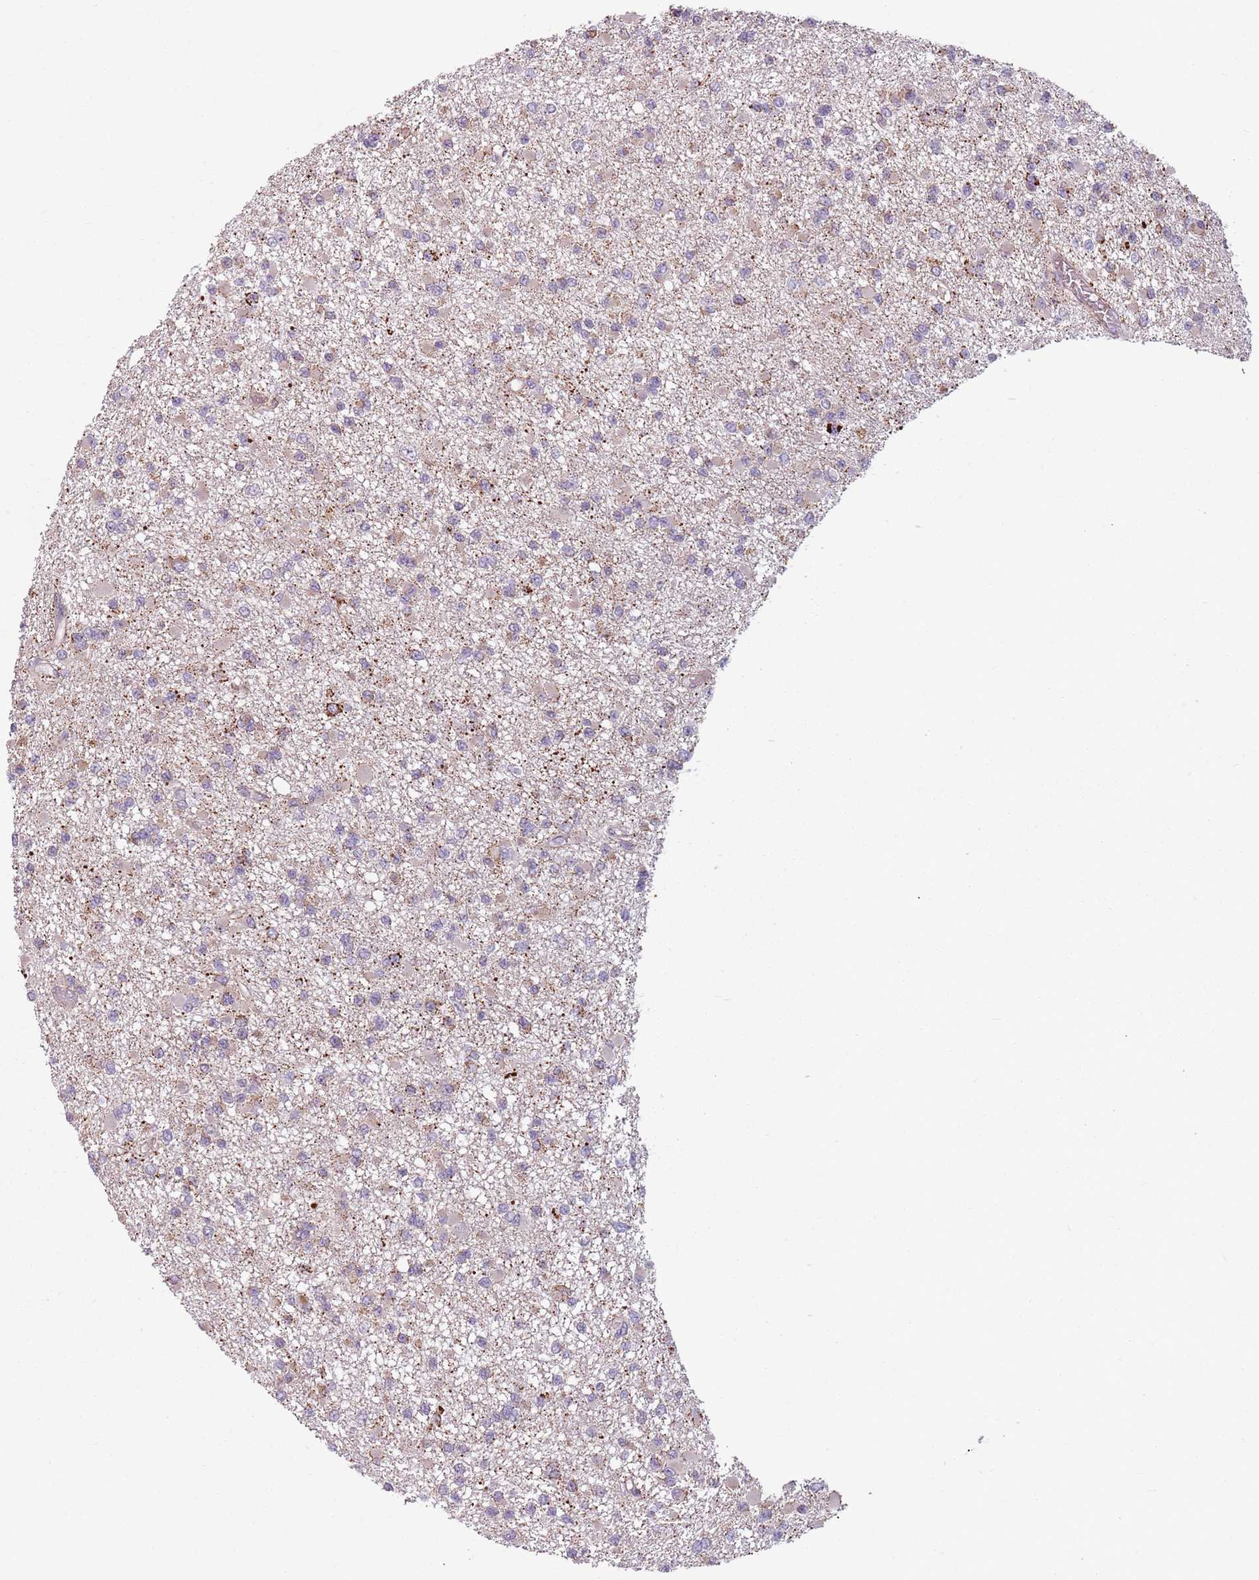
{"staining": {"intensity": "weak", "quantity": "<25%", "location": "cytoplasmic/membranous"}, "tissue": "glioma", "cell_type": "Tumor cells", "image_type": "cancer", "snomed": [{"axis": "morphology", "description": "Glioma, malignant, Low grade"}, {"axis": "topography", "description": "Brain"}], "caption": "Tumor cells are negative for protein expression in human glioma.", "gene": "TLCD2", "patient": {"sex": "female", "age": 22}}